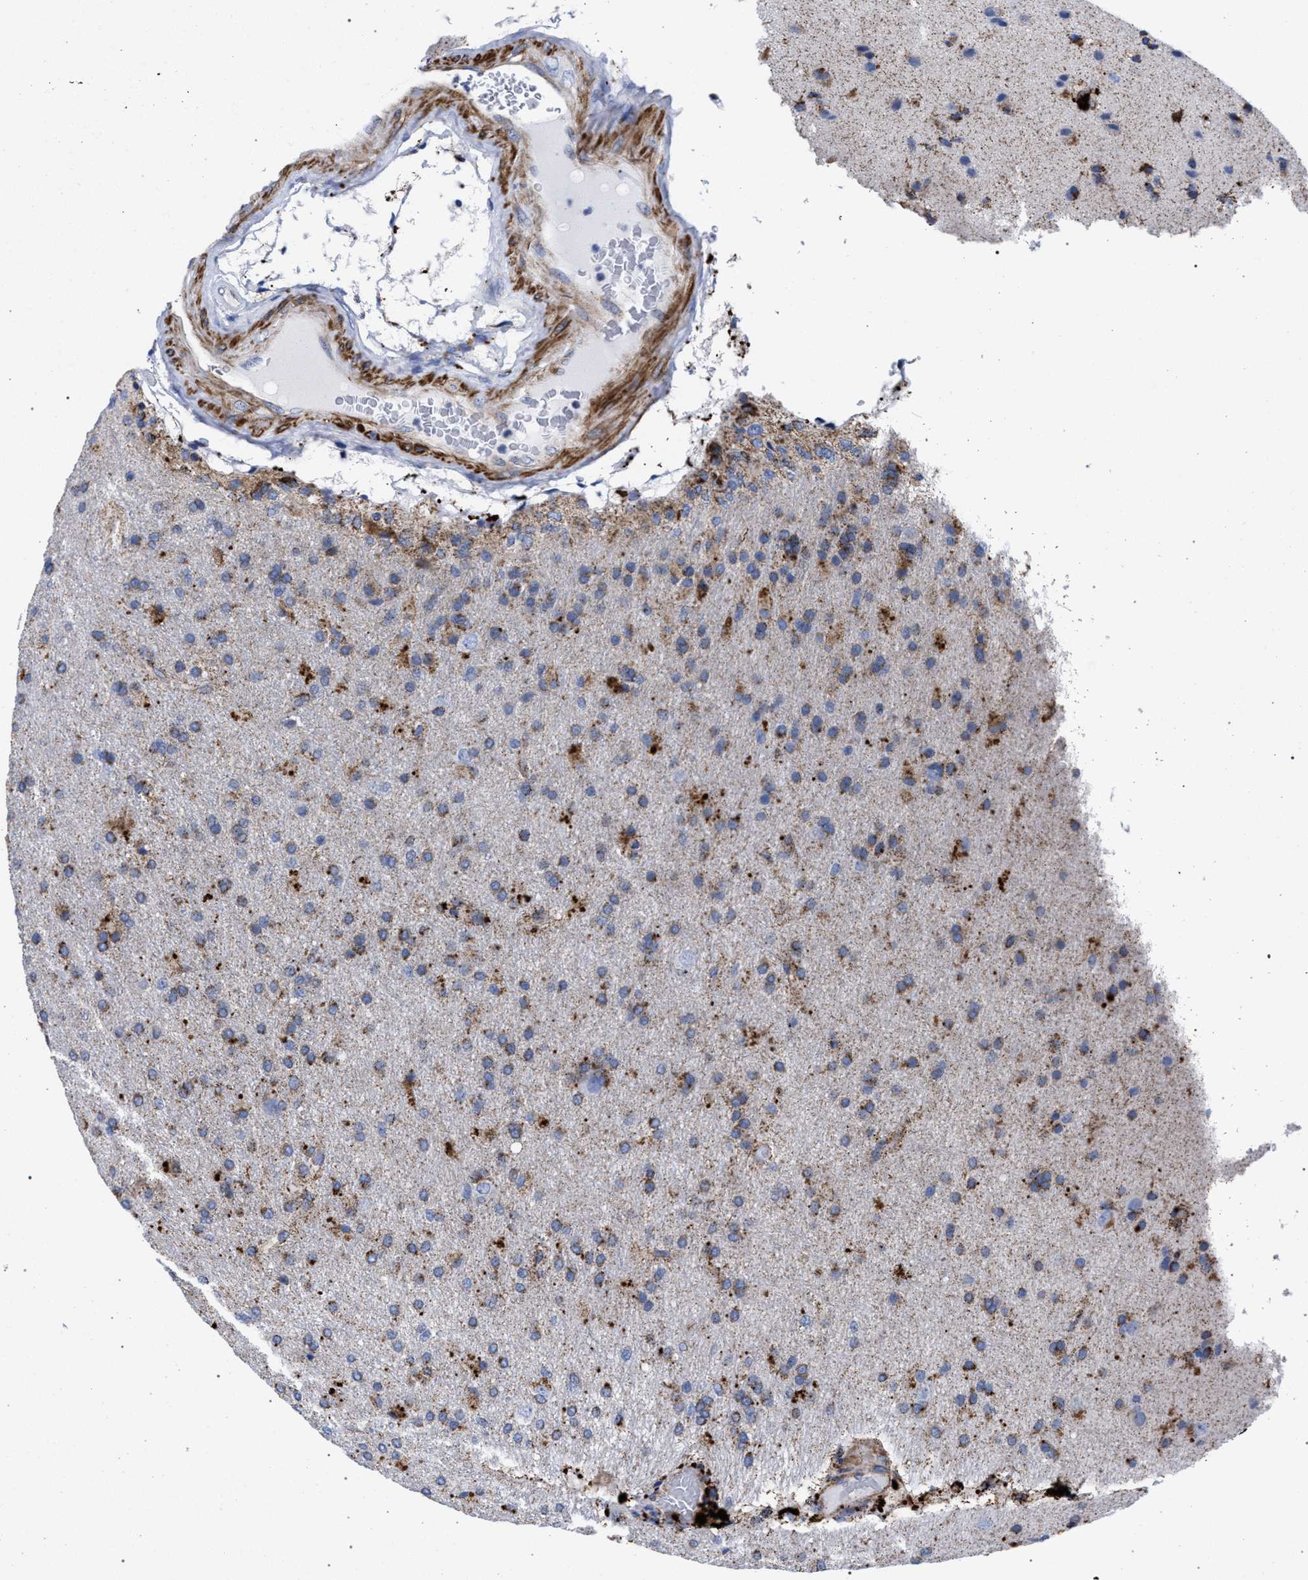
{"staining": {"intensity": "moderate", "quantity": ">75%", "location": "cytoplasmic/membranous"}, "tissue": "glioma", "cell_type": "Tumor cells", "image_type": "cancer", "snomed": [{"axis": "morphology", "description": "Glioma, malignant, High grade"}, {"axis": "topography", "description": "Brain"}], "caption": "A histopathology image of human glioma stained for a protein exhibits moderate cytoplasmic/membranous brown staining in tumor cells.", "gene": "ACADS", "patient": {"sex": "male", "age": 72}}